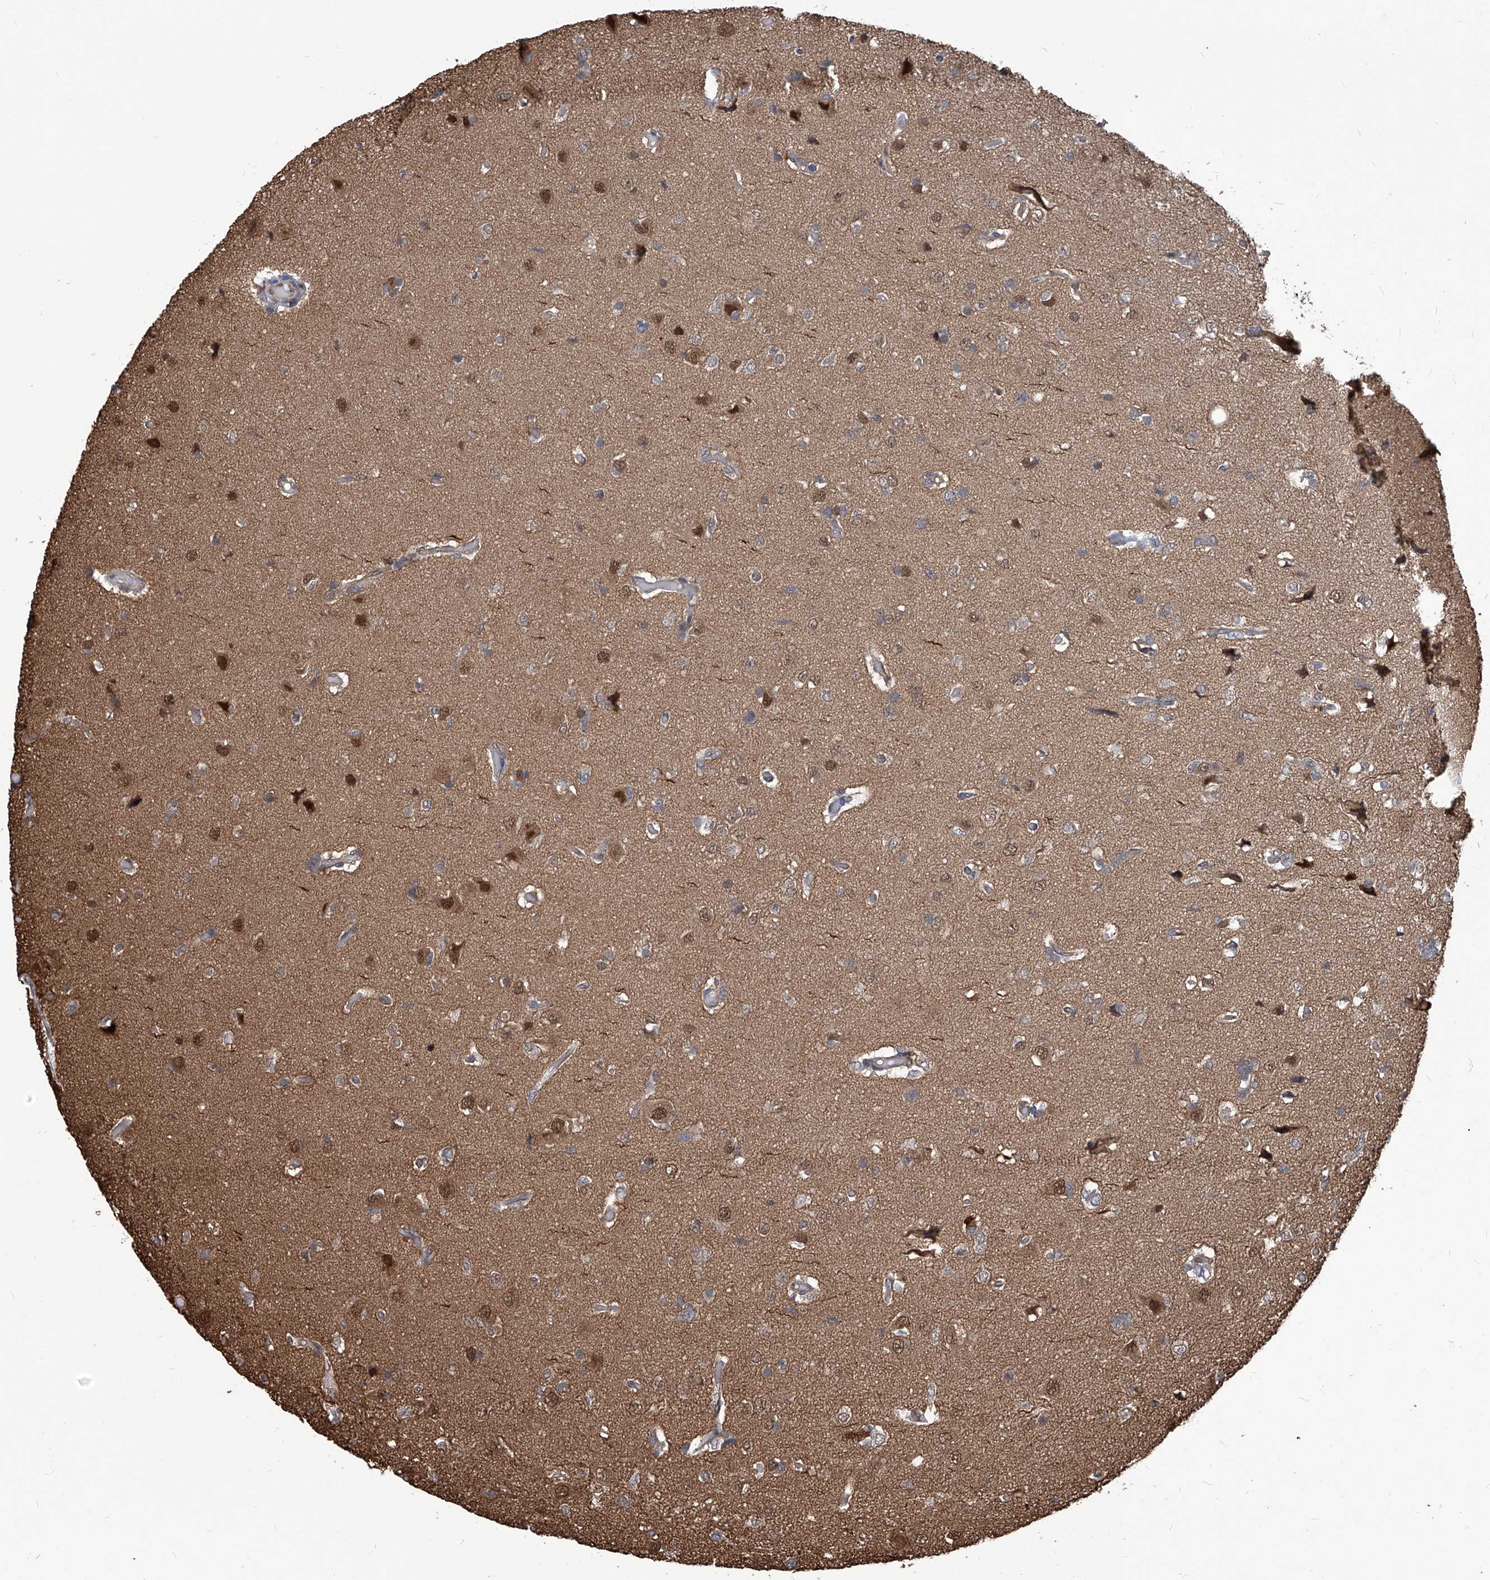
{"staining": {"intensity": "moderate", "quantity": "<25%", "location": "nuclear"}, "tissue": "glioma", "cell_type": "Tumor cells", "image_type": "cancer", "snomed": [{"axis": "morphology", "description": "Glioma, malignant, High grade"}, {"axis": "topography", "description": "Brain"}], "caption": "Moderate nuclear protein staining is identified in about <25% of tumor cells in malignant glioma (high-grade).", "gene": "PSMB1", "patient": {"sex": "female", "age": 59}}